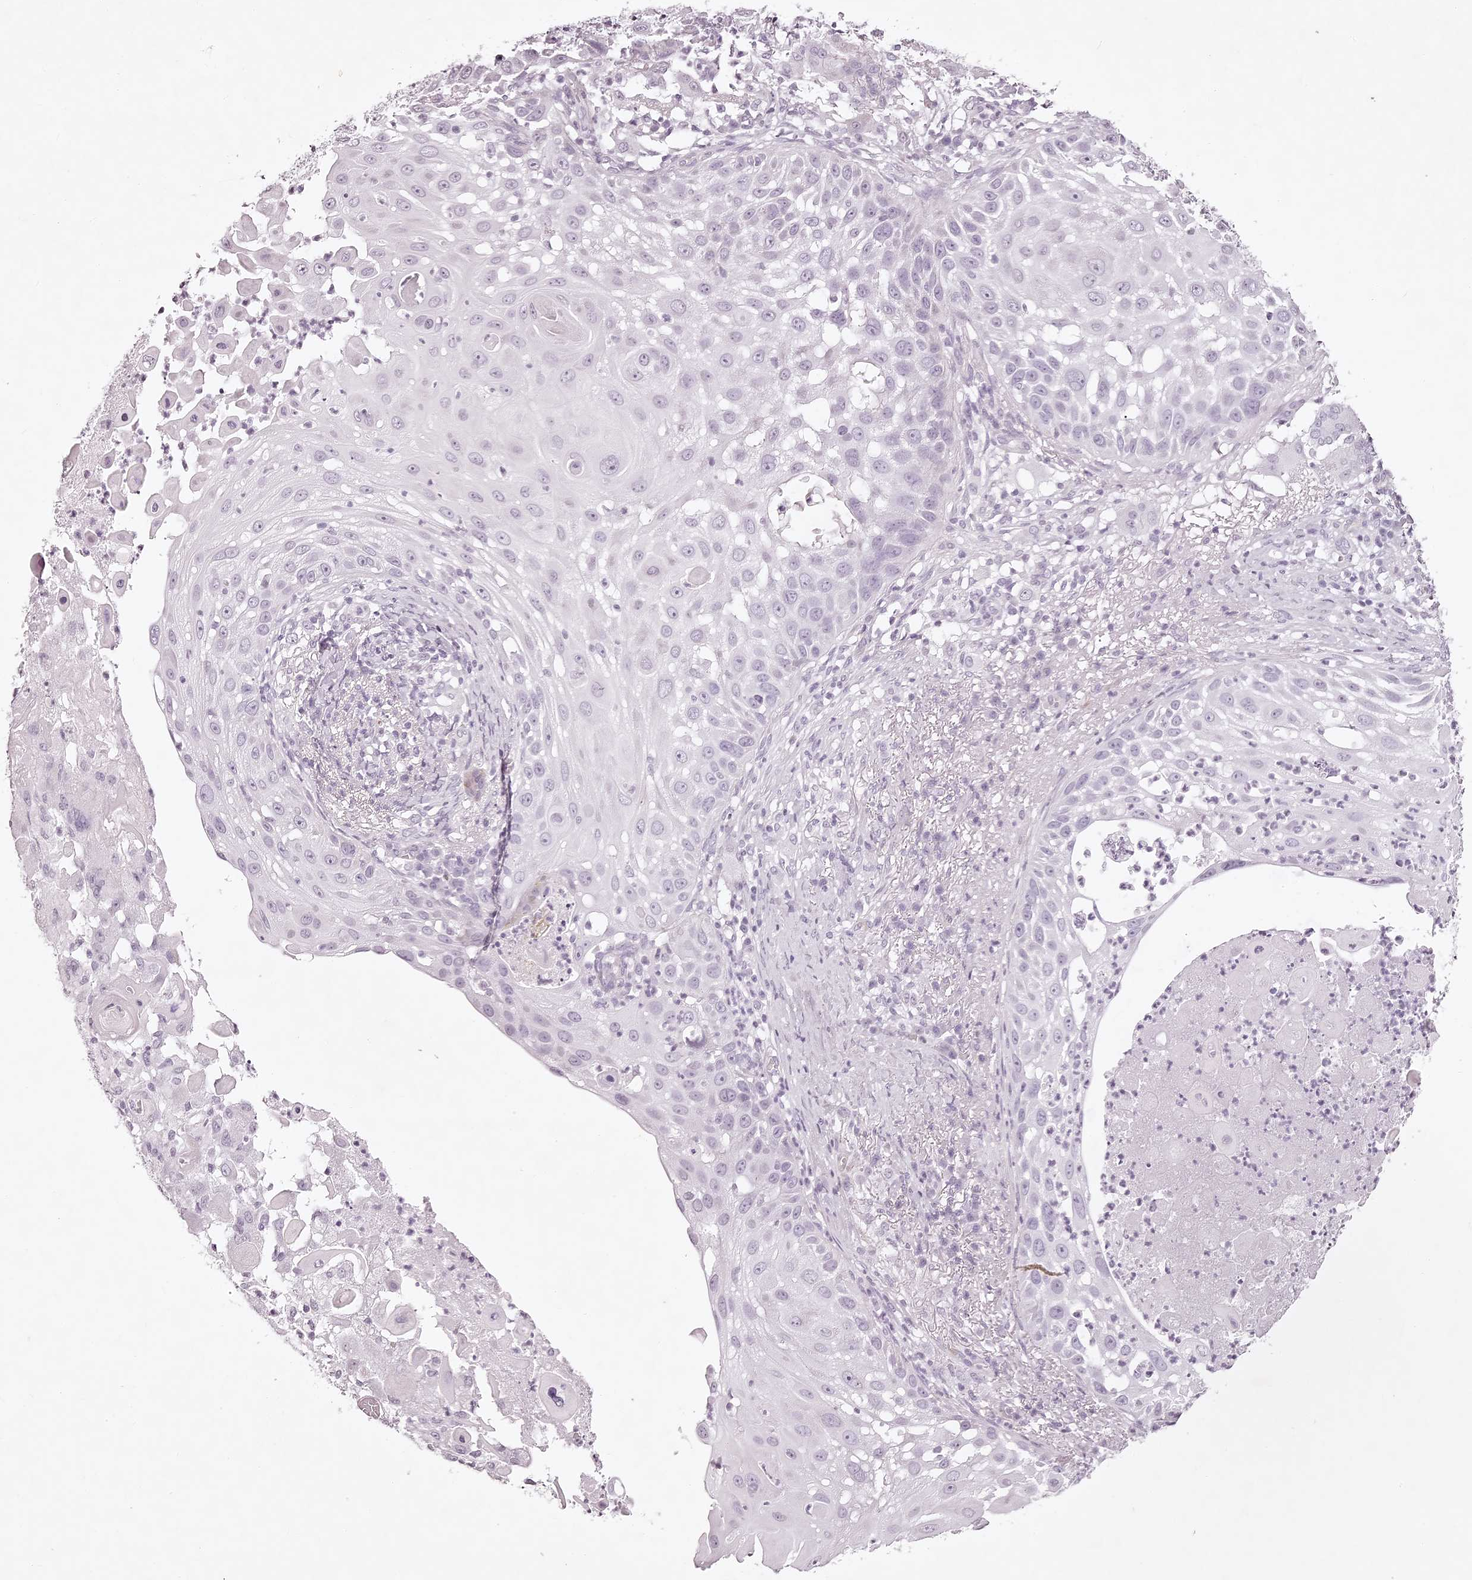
{"staining": {"intensity": "negative", "quantity": "none", "location": "none"}, "tissue": "skin cancer", "cell_type": "Tumor cells", "image_type": "cancer", "snomed": [{"axis": "morphology", "description": "Squamous cell carcinoma, NOS"}, {"axis": "topography", "description": "Skin"}], "caption": "An immunohistochemistry (IHC) image of skin squamous cell carcinoma is shown. There is no staining in tumor cells of skin squamous cell carcinoma.", "gene": "ELAPOR1", "patient": {"sex": "female", "age": 44}}